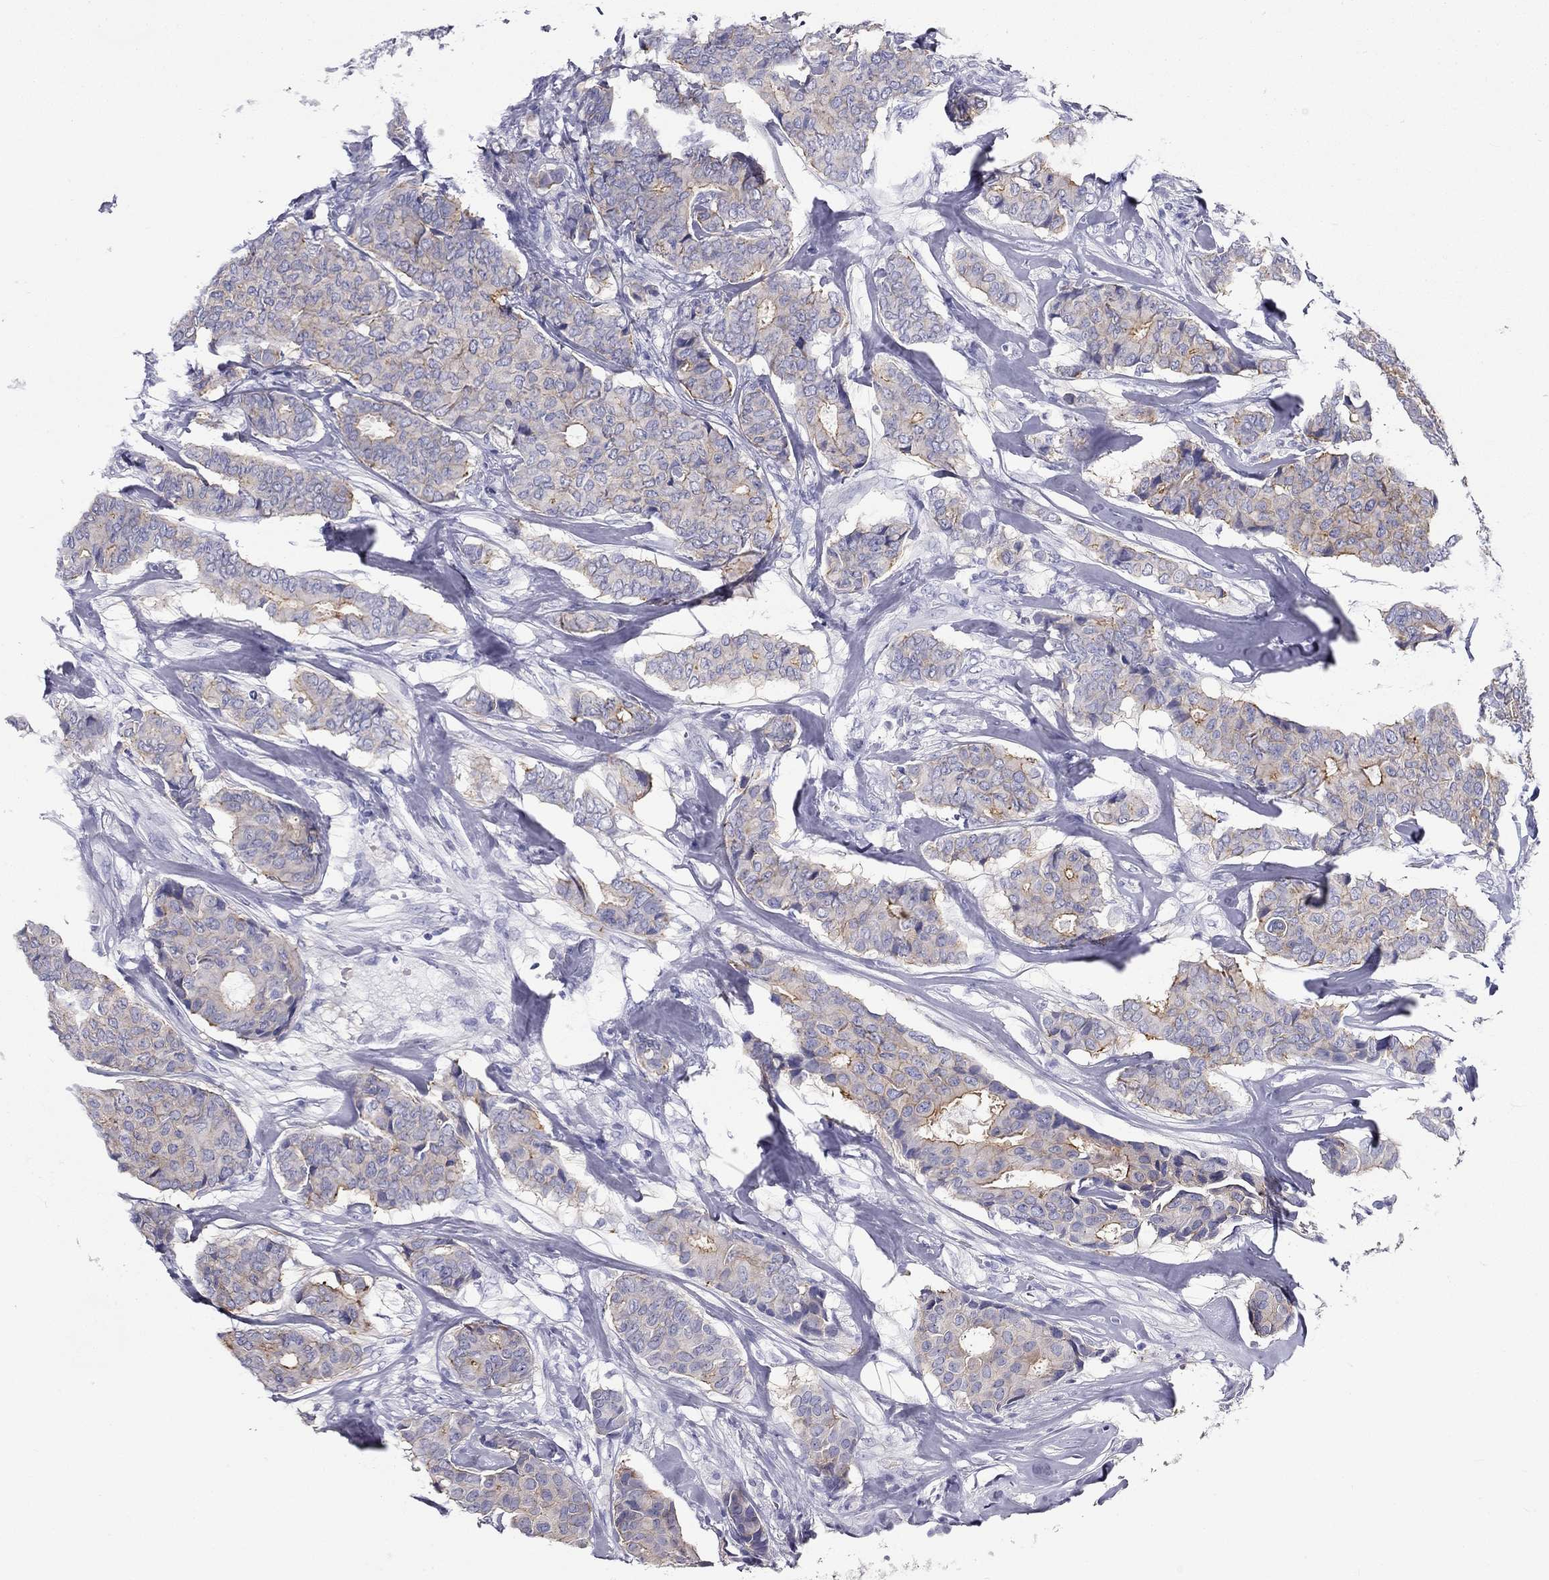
{"staining": {"intensity": "moderate", "quantity": "<25%", "location": "cytoplasmic/membranous"}, "tissue": "breast cancer", "cell_type": "Tumor cells", "image_type": "cancer", "snomed": [{"axis": "morphology", "description": "Duct carcinoma"}, {"axis": "topography", "description": "Breast"}], "caption": "Immunohistochemistry of breast infiltrating ductal carcinoma demonstrates low levels of moderate cytoplasmic/membranous expression in about <25% of tumor cells.", "gene": "DNALI1", "patient": {"sex": "female", "age": 75}}